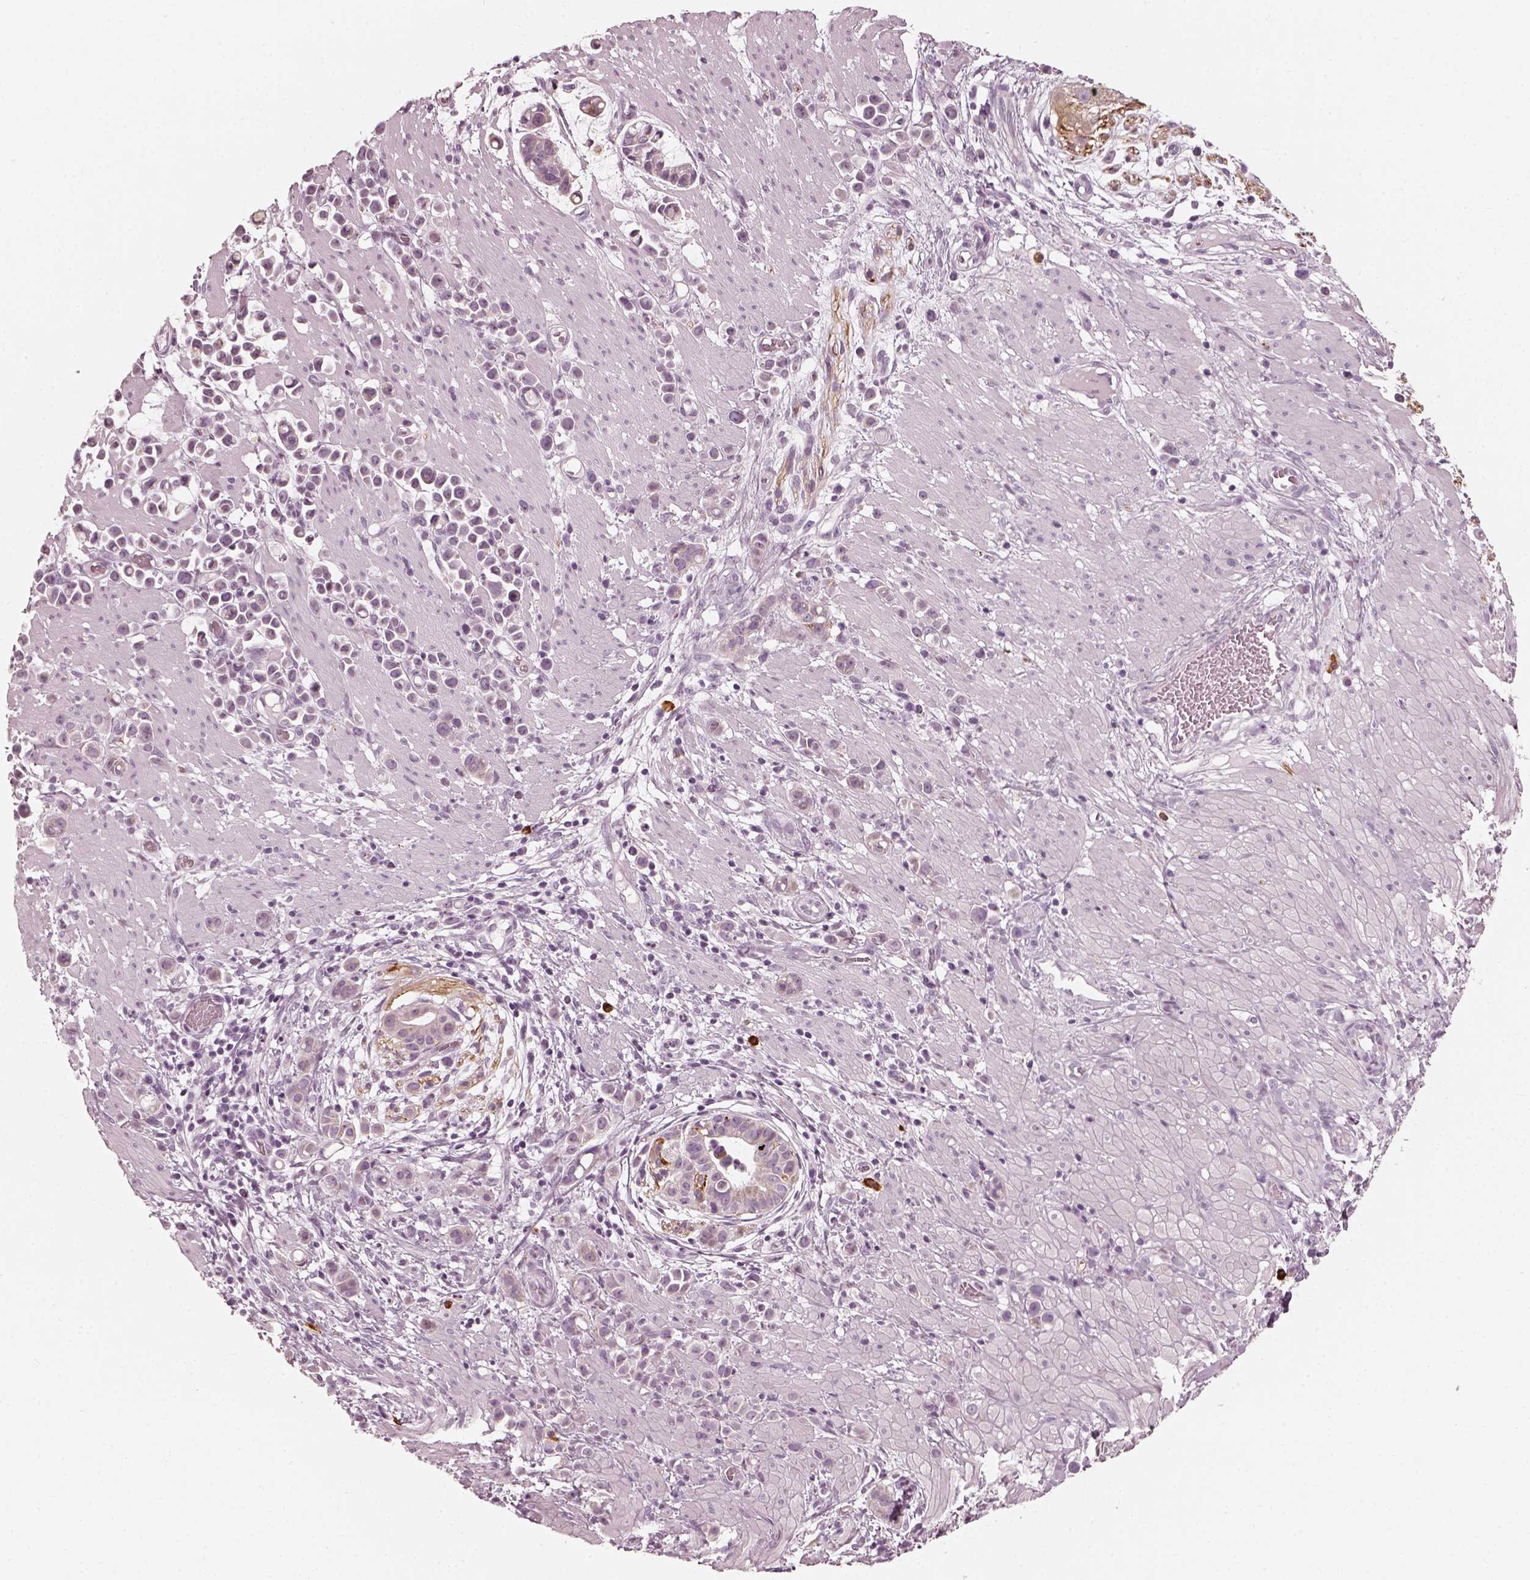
{"staining": {"intensity": "weak", "quantity": "<25%", "location": "cytoplasmic/membranous"}, "tissue": "stomach cancer", "cell_type": "Tumor cells", "image_type": "cancer", "snomed": [{"axis": "morphology", "description": "Adenocarcinoma, NOS"}, {"axis": "topography", "description": "Stomach"}], "caption": "Immunohistochemistry (IHC) micrograph of neoplastic tissue: human stomach adenocarcinoma stained with DAB displays no significant protein positivity in tumor cells. (DAB (3,3'-diaminobenzidine) IHC with hematoxylin counter stain).", "gene": "CNTN1", "patient": {"sex": "male", "age": 82}}